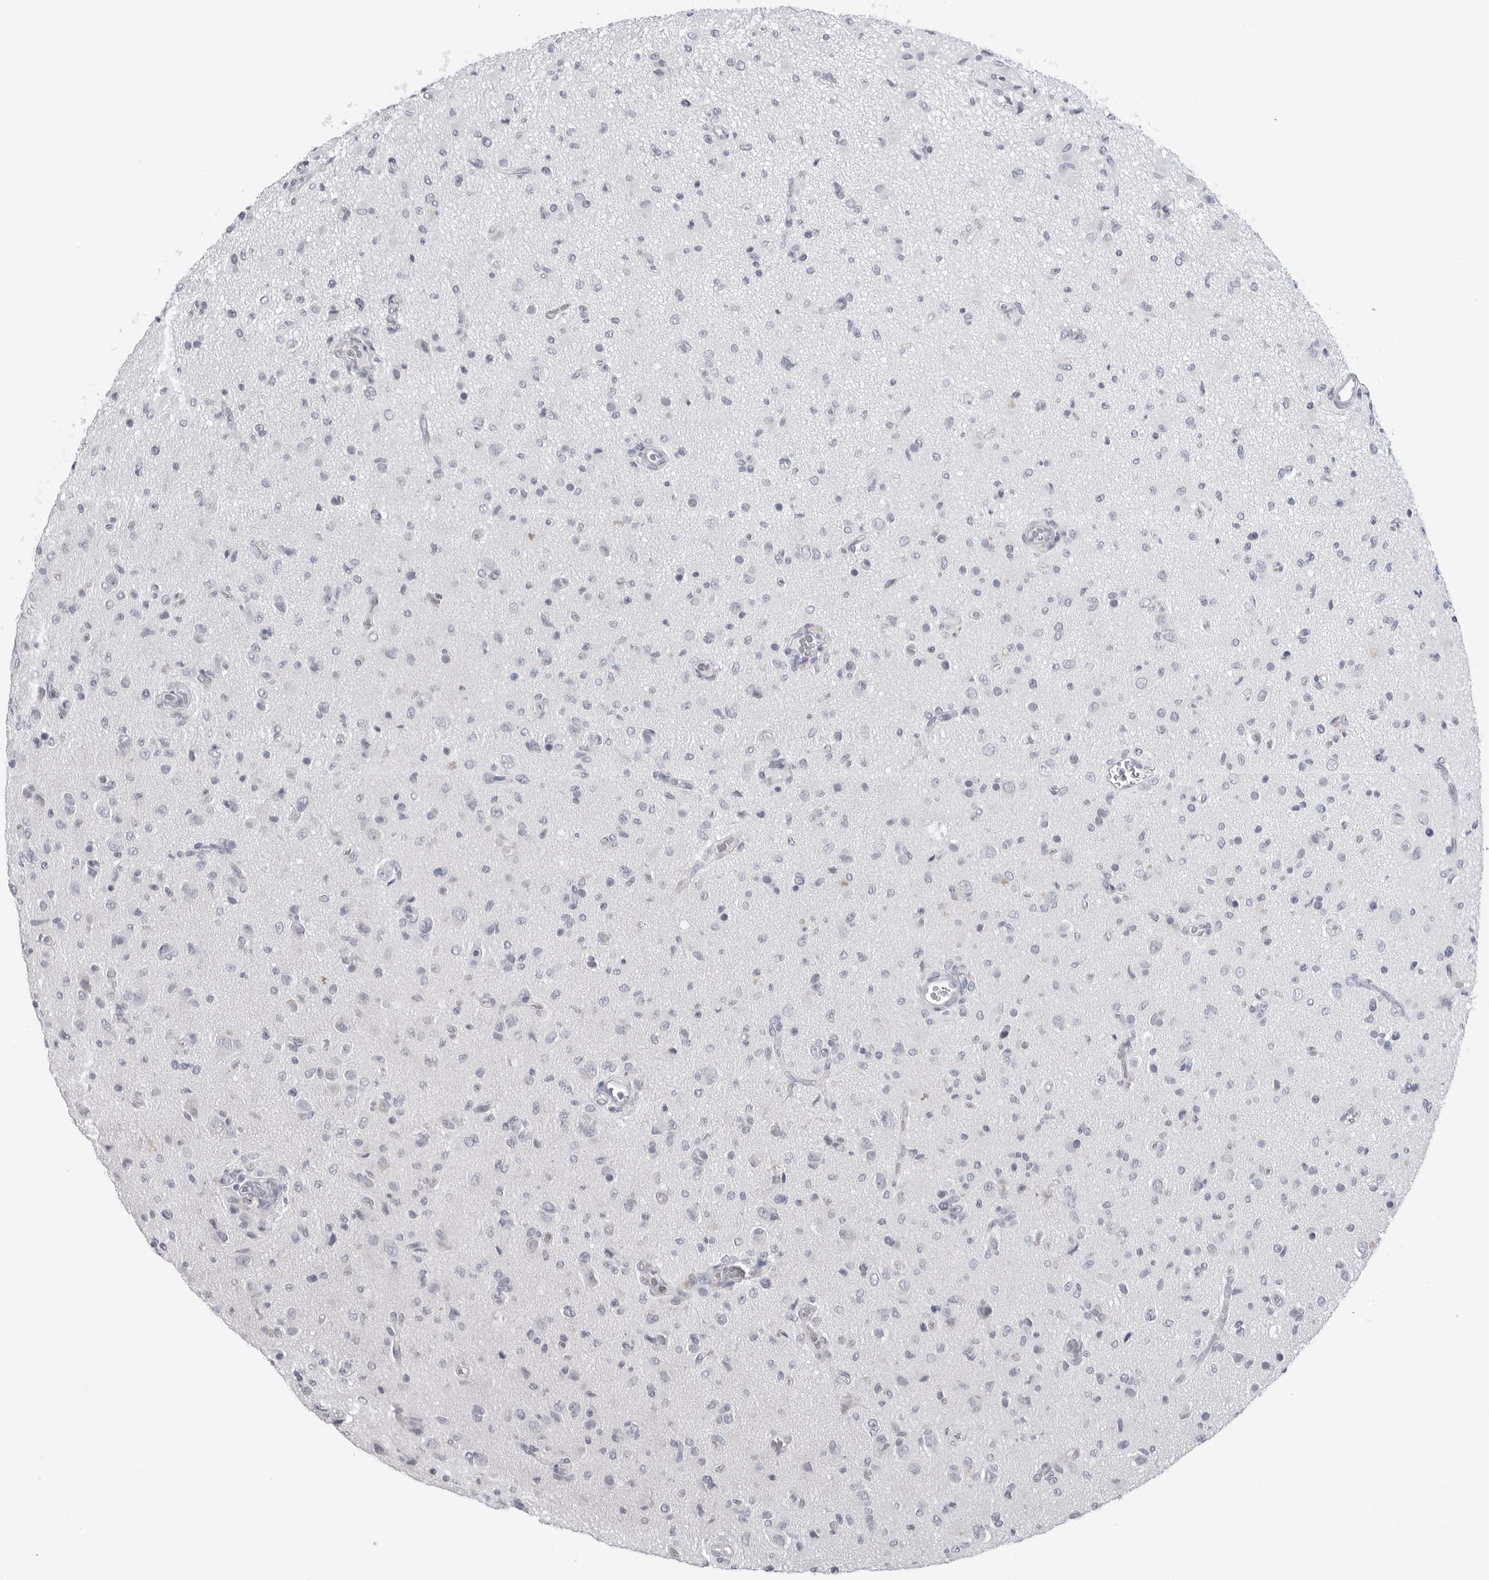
{"staining": {"intensity": "negative", "quantity": "none", "location": "none"}, "tissue": "glioma", "cell_type": "Tumor cells", "image_type": "cancer", "snomed": [{"axis": "morphology", "description": "Glioma, malignant, High grade"}, {"axis": "topography", "description": "Brain"}], "caption": "Protein analysis of malignant glioma (high-grade) shows no significant staining in tumor cells.", "gene": "PGA3", "patient": {"sex": "female", "age": 57}}